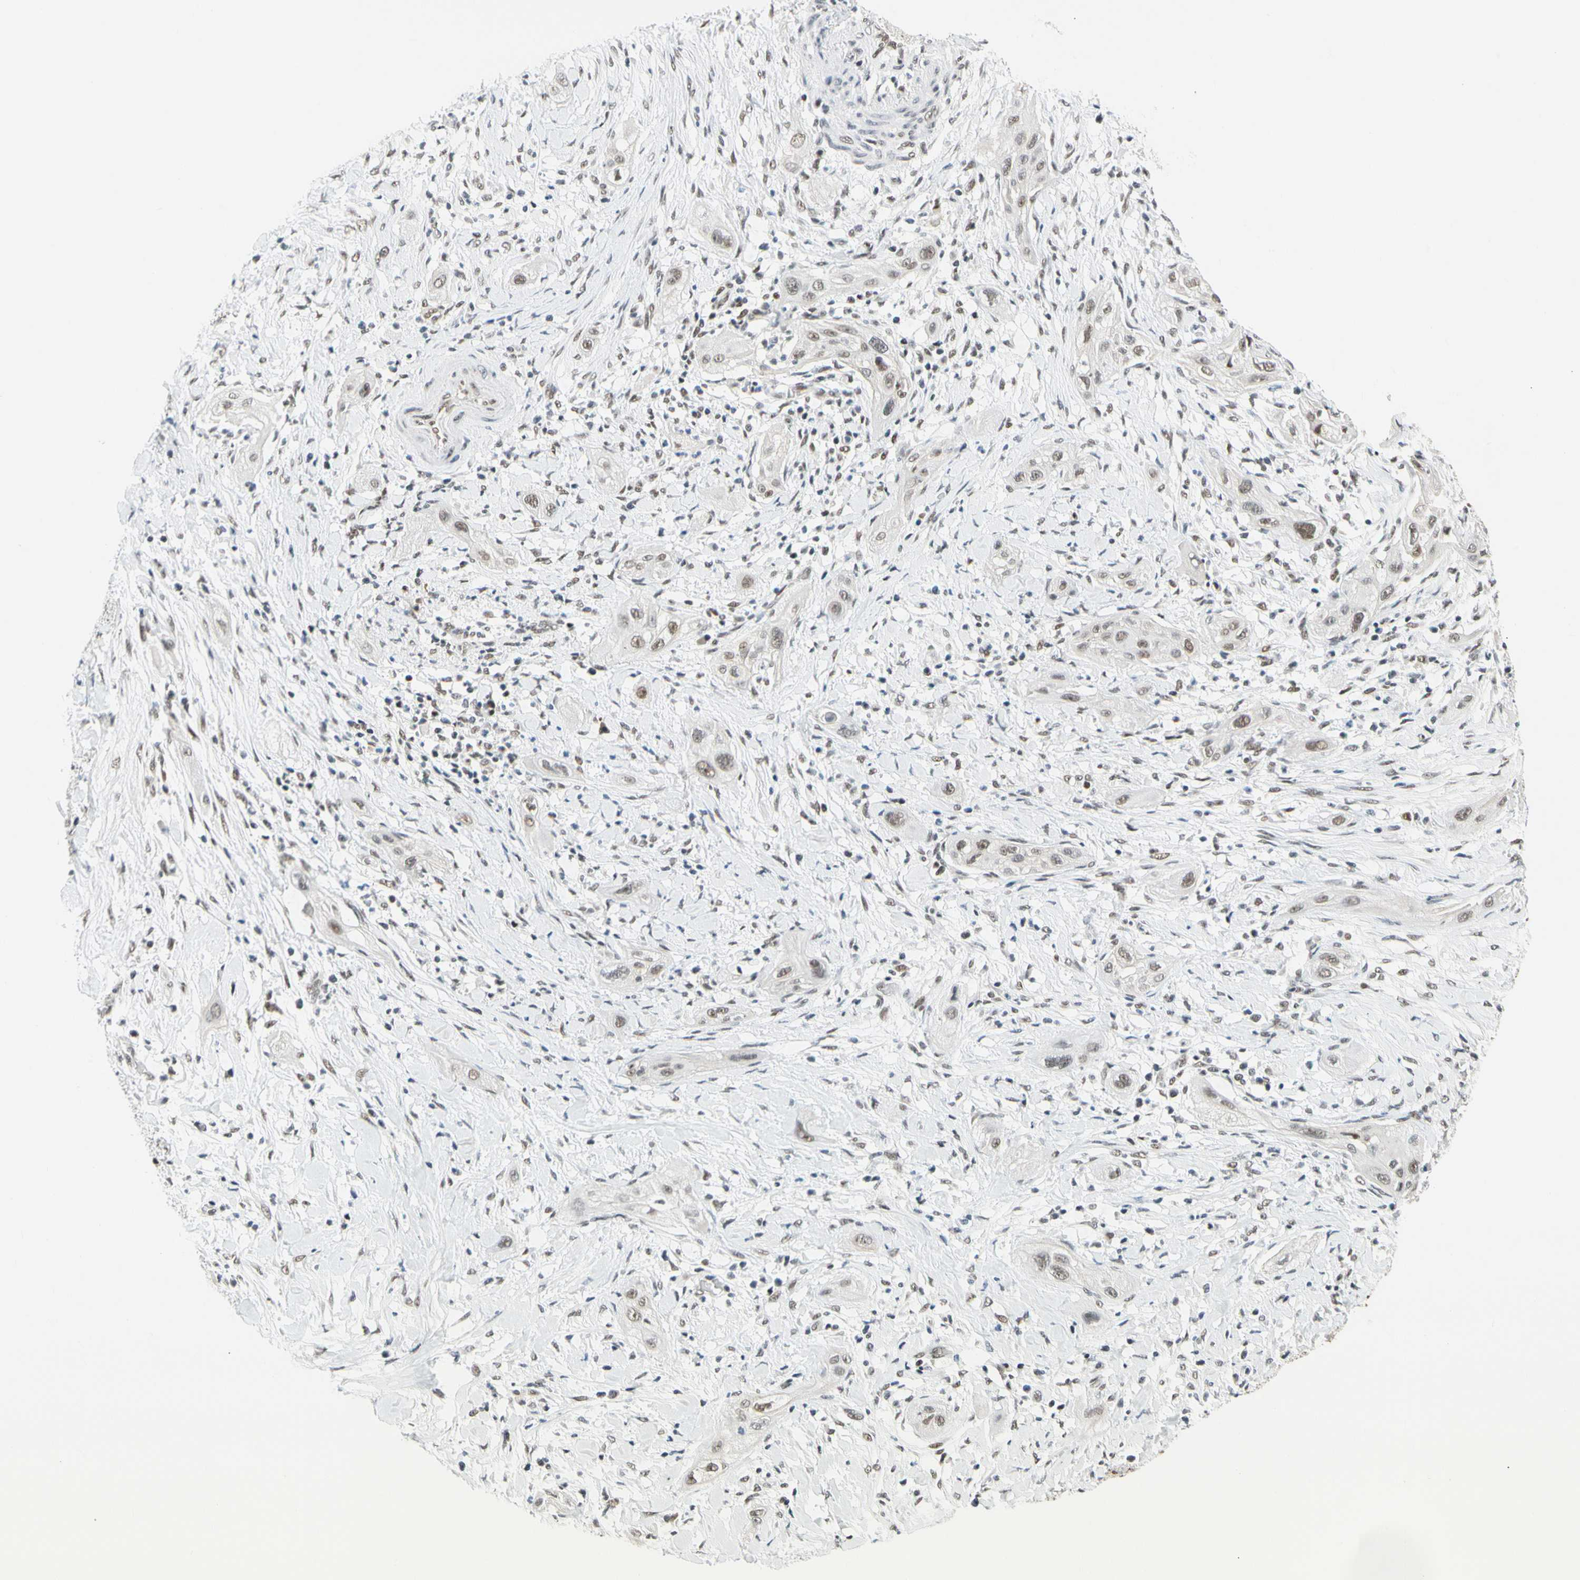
{"staining": {"intensity": "weak", "quantity": ">75%", "location": "nuclear"}, "tissue": "lung cancer", "cell_type": "Tumor cells", "image_type": "cancer", "snomed": [{"axis": "morphology", "description": "Squamous cell carcinoma, NOS"}, {"axis": "topography", "description": "Lung"}], "caption": "Protein staining shows weak nuclear positivity in approximately >75% of tumor cells in lung cancer.", "gene": "ZSCAN16", "patient": {"sex": "female", "age": 47}}